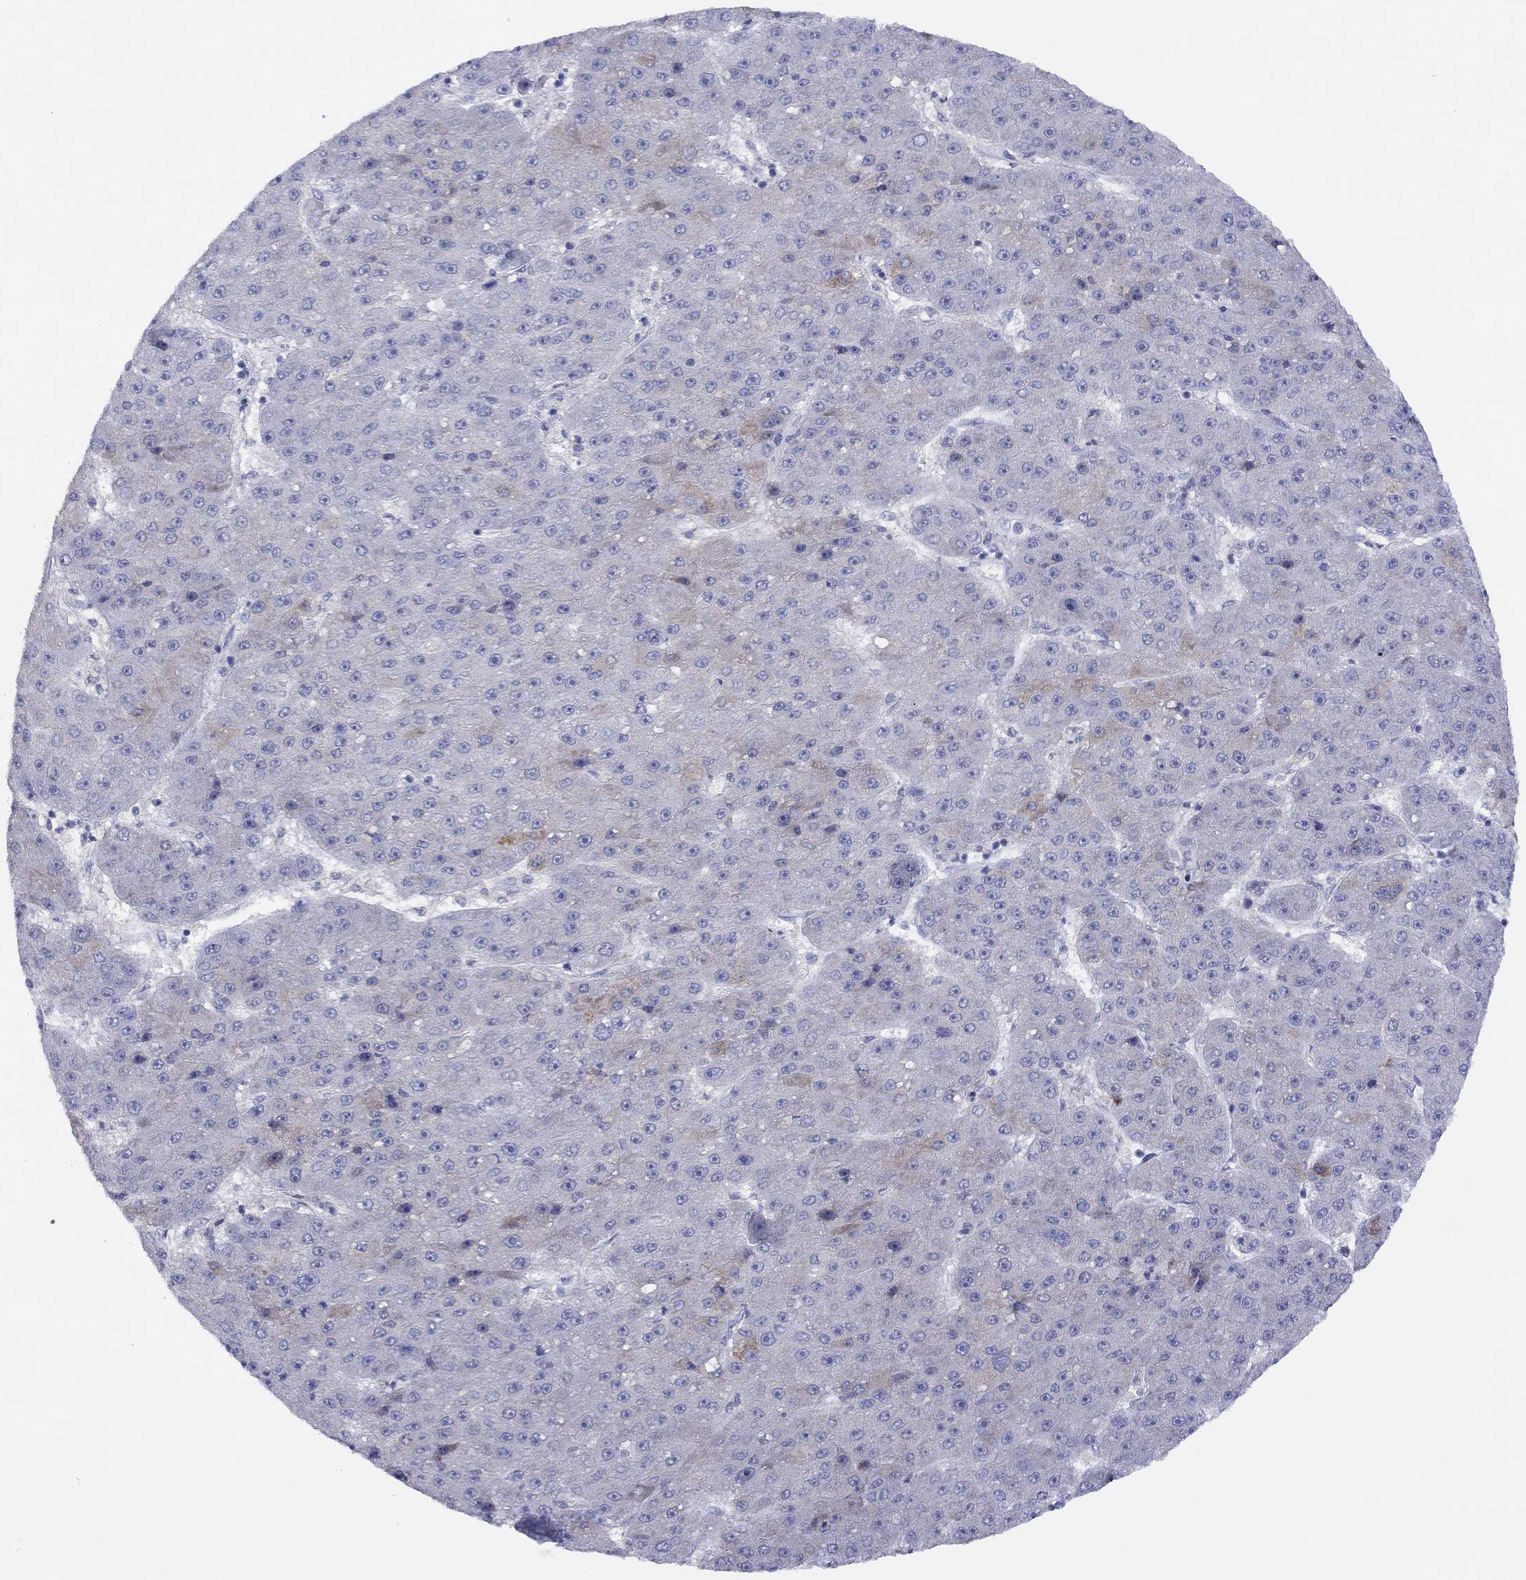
{"staining": {"intensity": "weak", "quantity": "<25%", "location": "cytoplasmic/membranous"}, "tissue": "liver cancer", "cell_type": "Tumor cells", "image_type": "cancer", "snomed": [{"axis": "morphology", "description": "Carcinoma, Hepatocellular, NOS"}, {"axis": "topography", "description": "Liver"}], "caption": "DAB immunohistochemical staining of human liver cancer shows no significant staining in tumor cells.", "gene": "CYP2B6", "patient": {"sex": "male", "age": 67}}